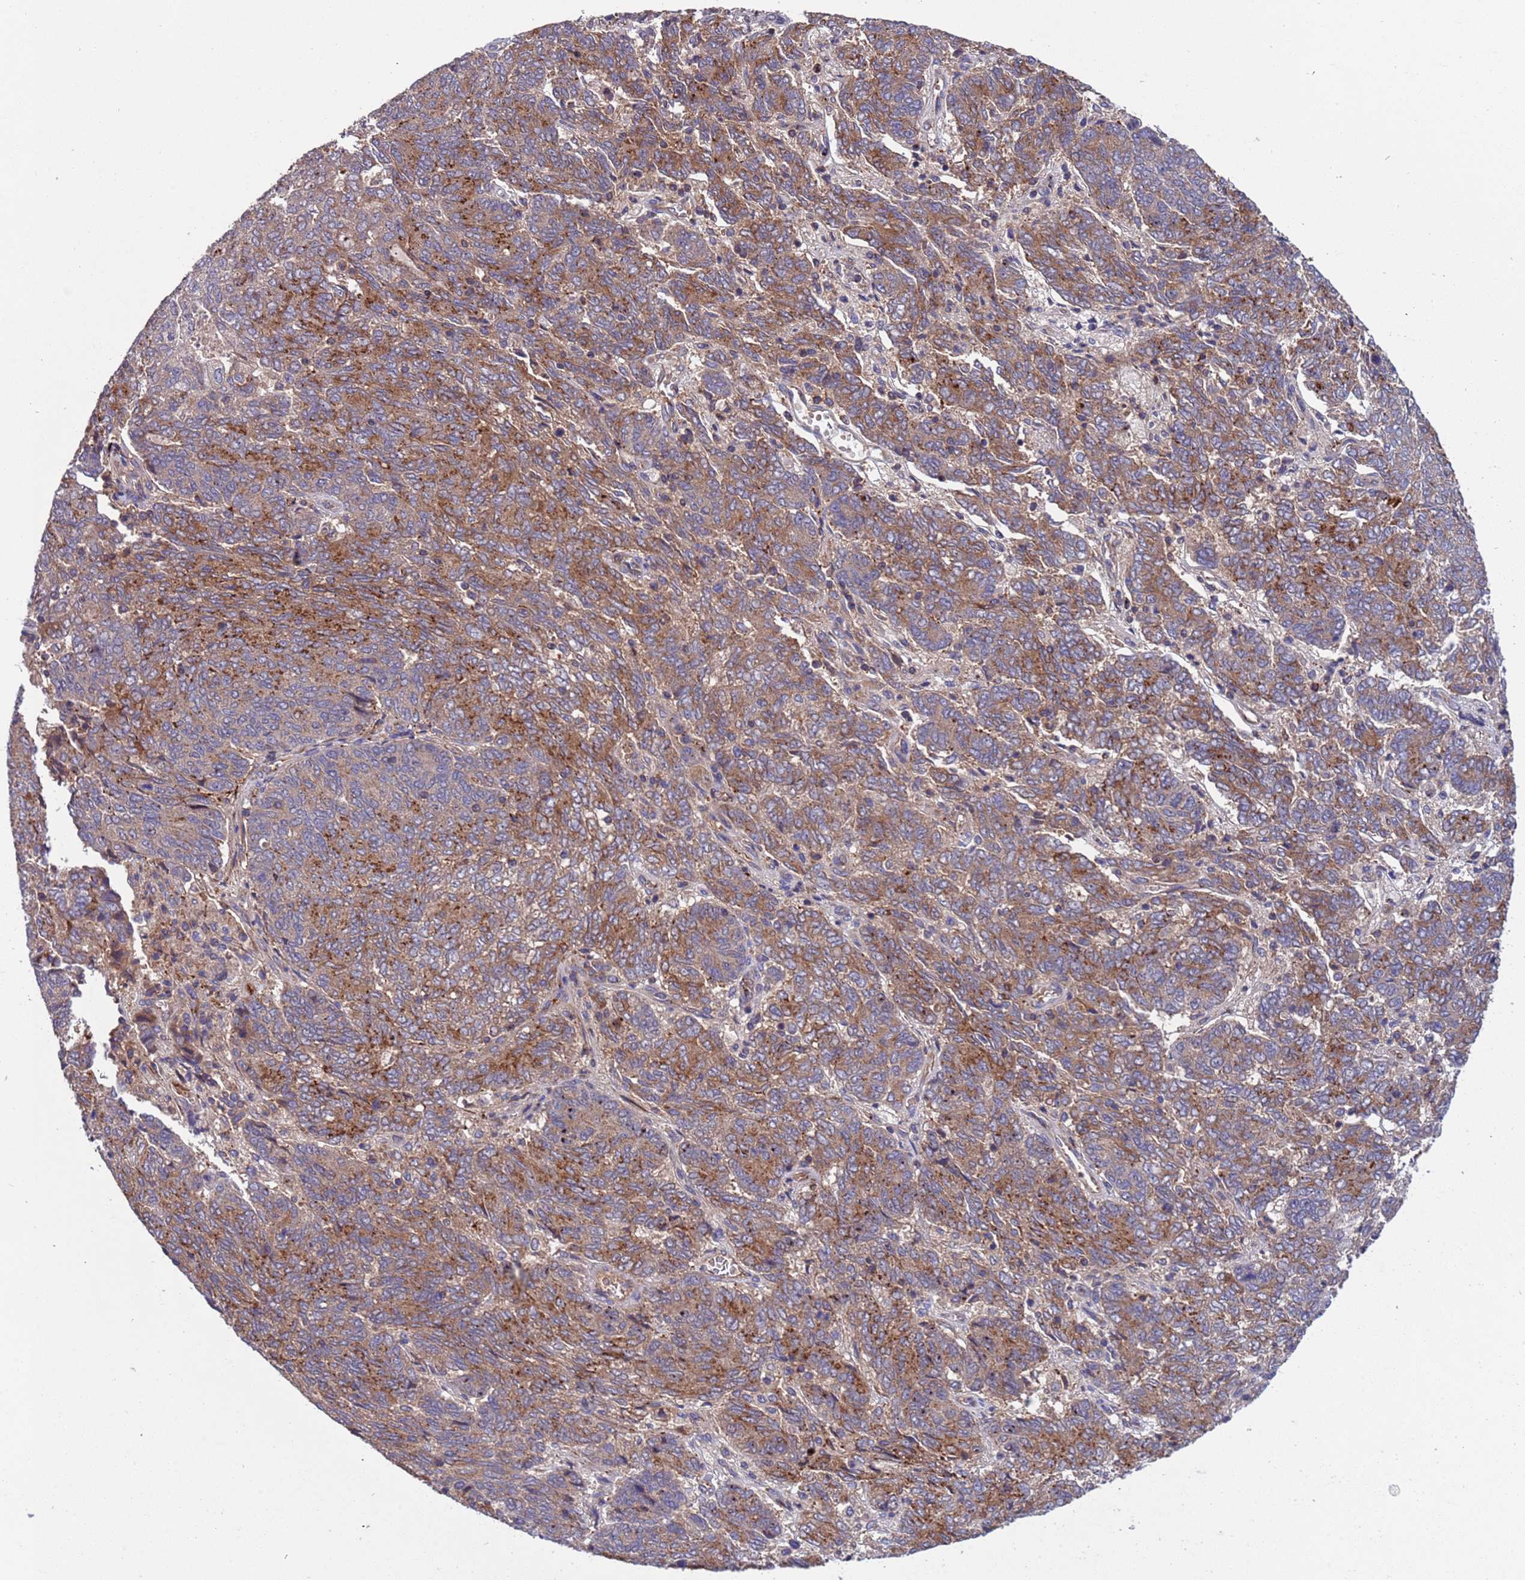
{"staining": {"intensity": "moderate", "quantity": ">75%", "location": "cytoplasmic/membranous"}, "tissue": "endometrial cancer", "cell_type": "Tumor cells", "image_type": "cancer", "snomed": [{"axis": "morphology", "description": "Adenocarcinoma, NOS"}, {"axis": "topography", "description": "Endometrium"}], "caption": "Immunohistochemical staining of human adenocarcinoma (endometrial) displays medium levels of moderate cytoplasmic/membranous staining in about >75% of tumor cells.", "gene": "PARP16", "patient": {"sex": "female", "age": 80}}